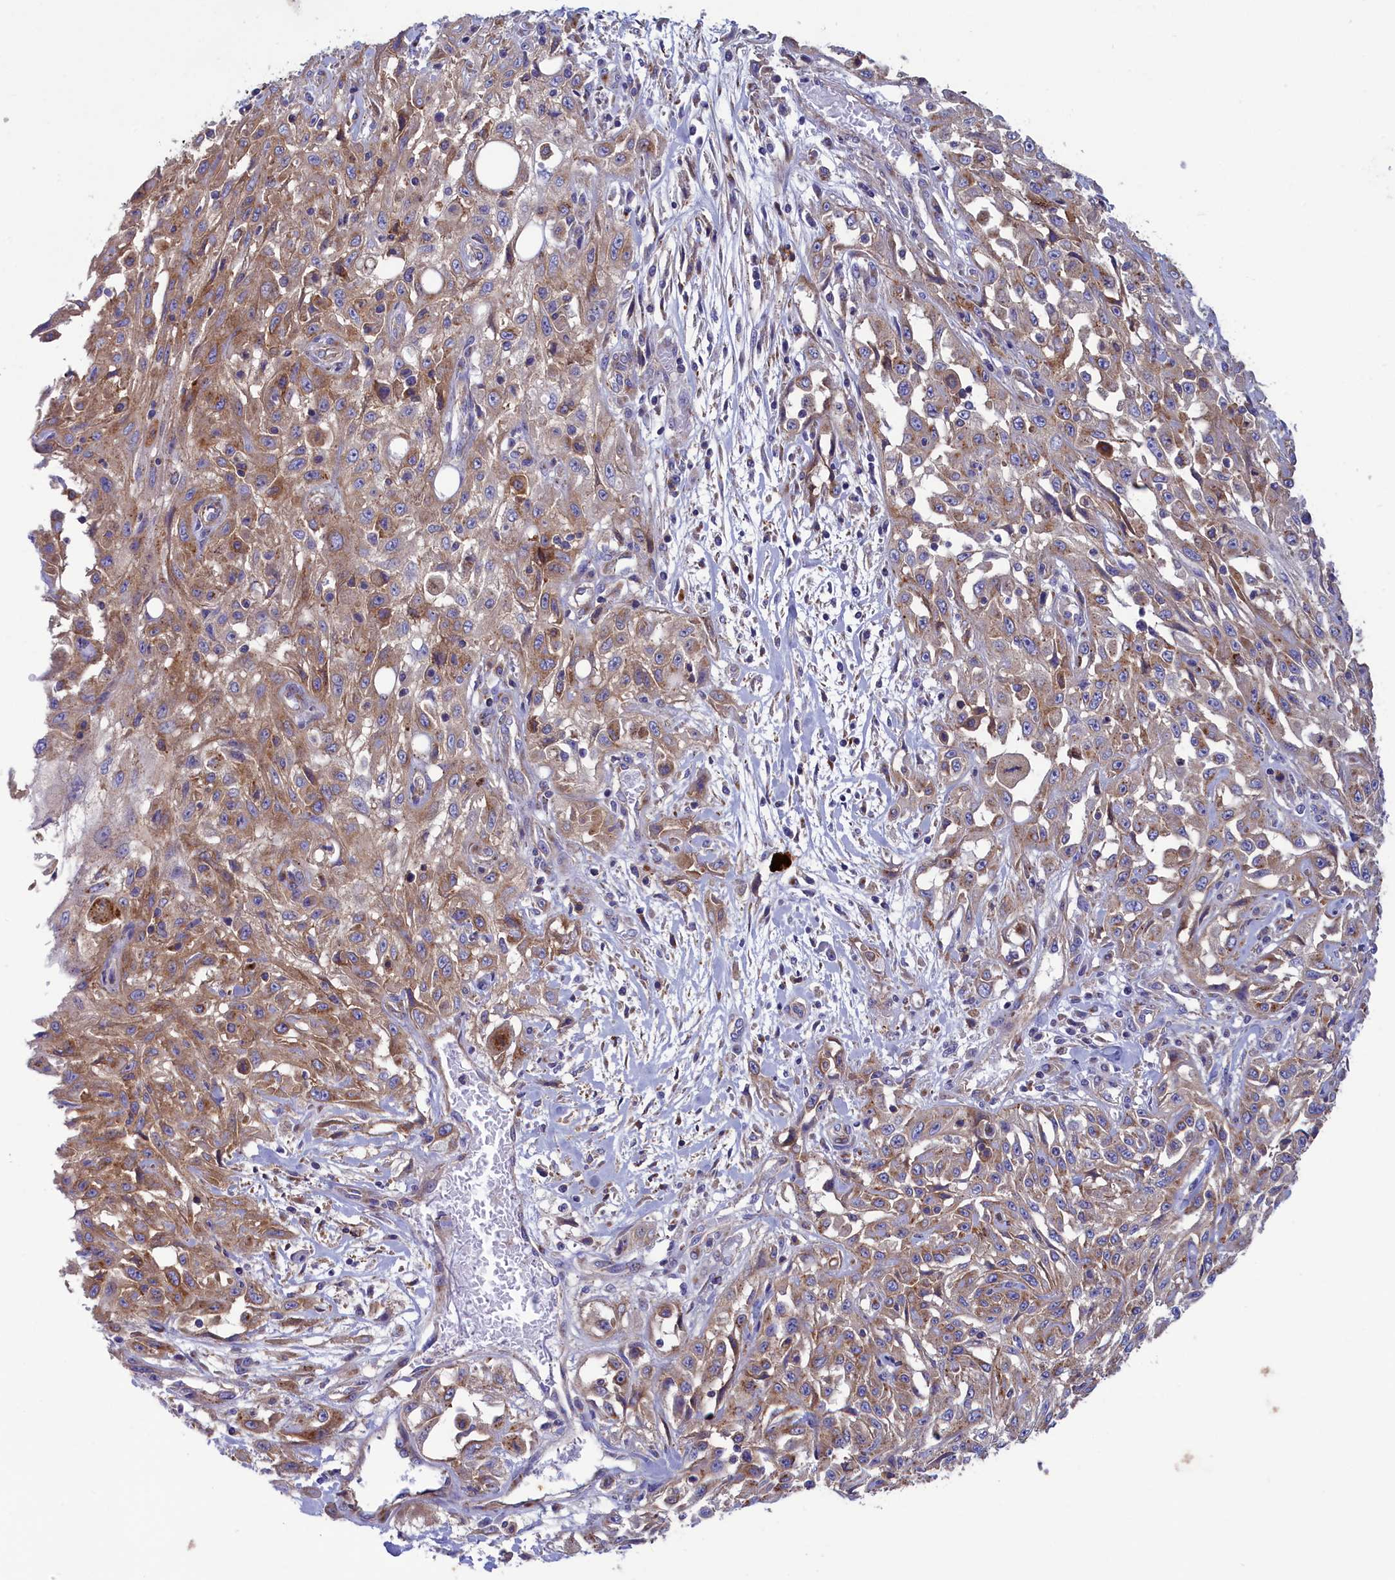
{"staining": {"intensity": "moderate", "quantity": "25%-75%", "location": "cytoplasmic/membranous"}, "tissue": "skin cancer", "cell_type": "Tumor cells", "image_type": "cancer", "snomed": [{"axis": "morphology", "description": "Squamous cell carcinoma, NOS"}, {"axis": "morphology", "description": "Squamous cell carcinoma, metastatic, NOS"}, {"axis": "topography", "description": "Skin"}, {"axis": "topography", "description": "Lymph node"}], "caption": "This photomicrograph shows immunohistochemistry staining of skin cancer (squamous cell carcinoma), with medium moderate cytoplasmic/membranous staining in about 25%-75% of tumor cells.", "gene": "SCAMP4", "patient": {"sex": "male", "age": 75}}